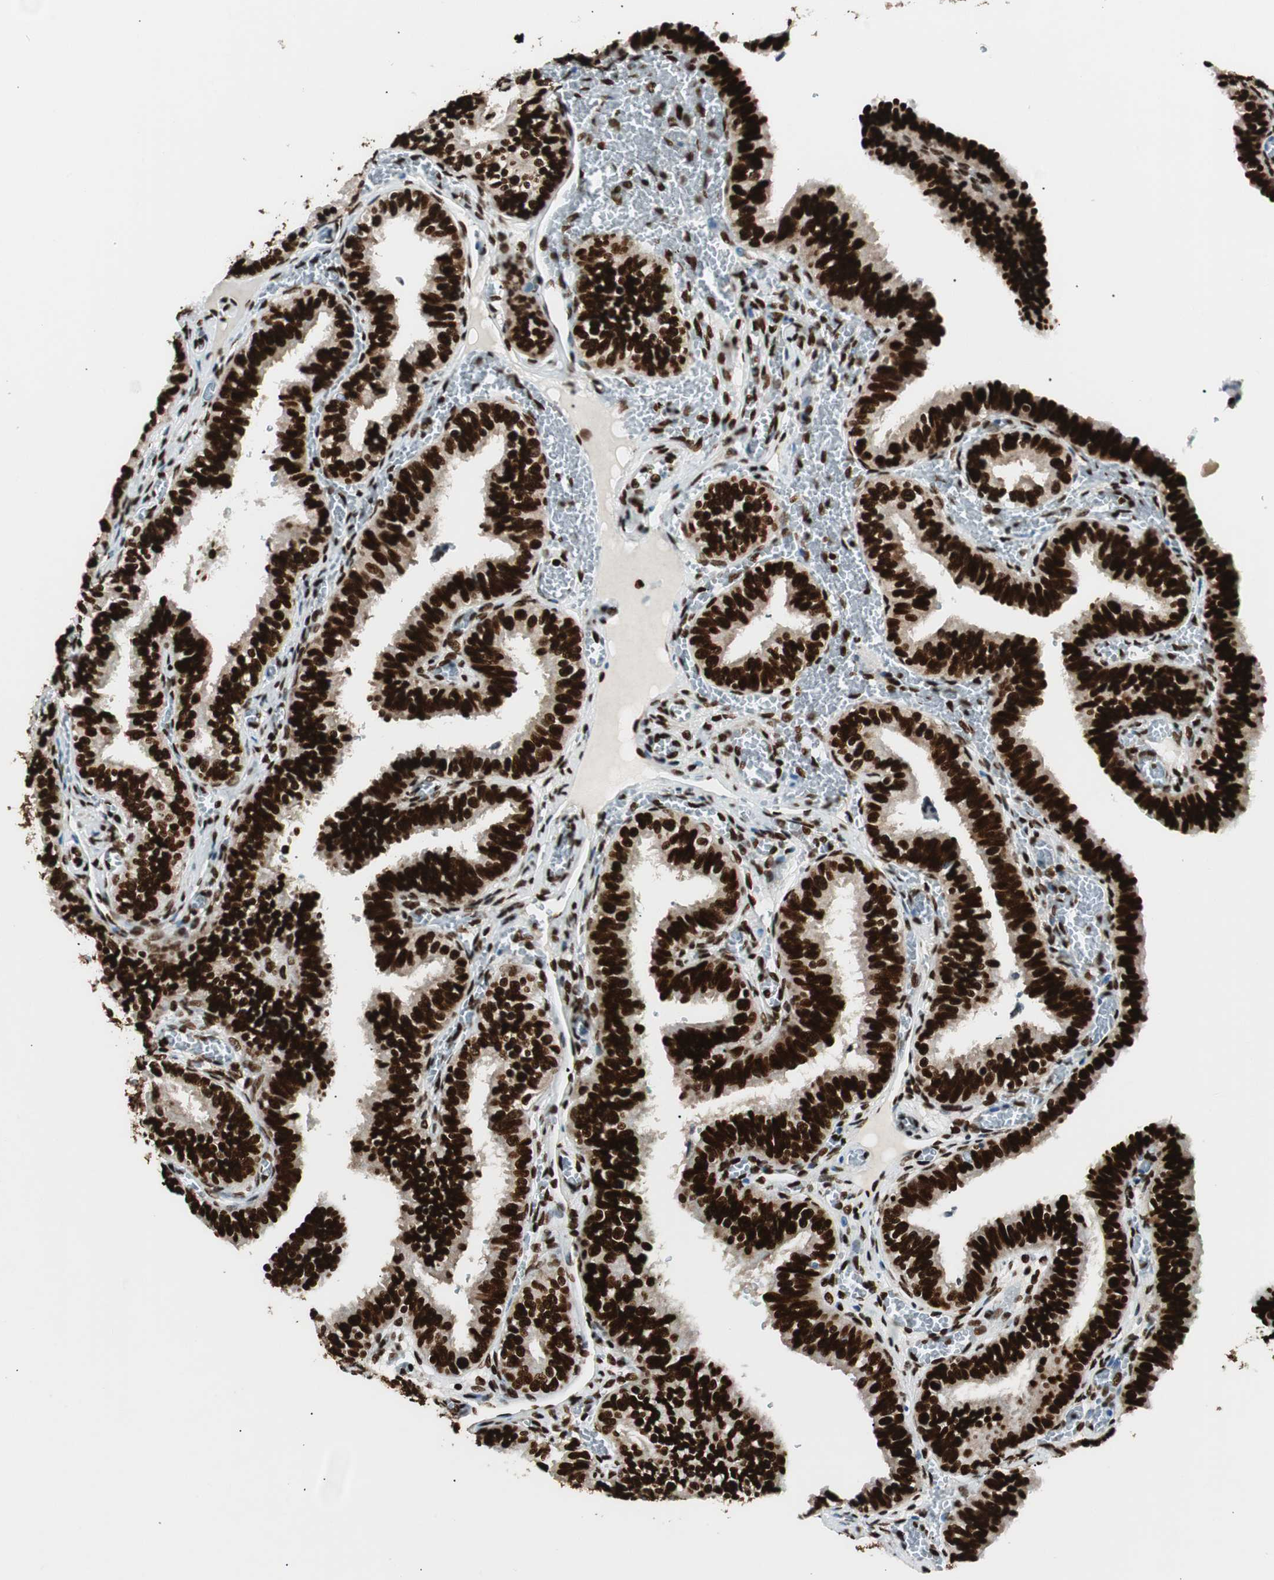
{"staining": {"intensity": "strong", "quantity": ">75%", "location": "nuclear"}, "tissue": "fallopian tube", "cell_type": "Glandular cells", "image_type": "normal", "snomed": [{"axis": "morphology", "description": "Normal tissue, NOS"}, {"axis": "topography", "description": "Fallopian tube"}], "caption": "DAB (3,3'-diaminobenzidine) immunohistochemical staining of benign human fallopian tube demonstrates strong nuclear protein expression in about >75% of glandular cells.", "gene": "EWSR1", "patient": {"sex": "female", "age": 46}}